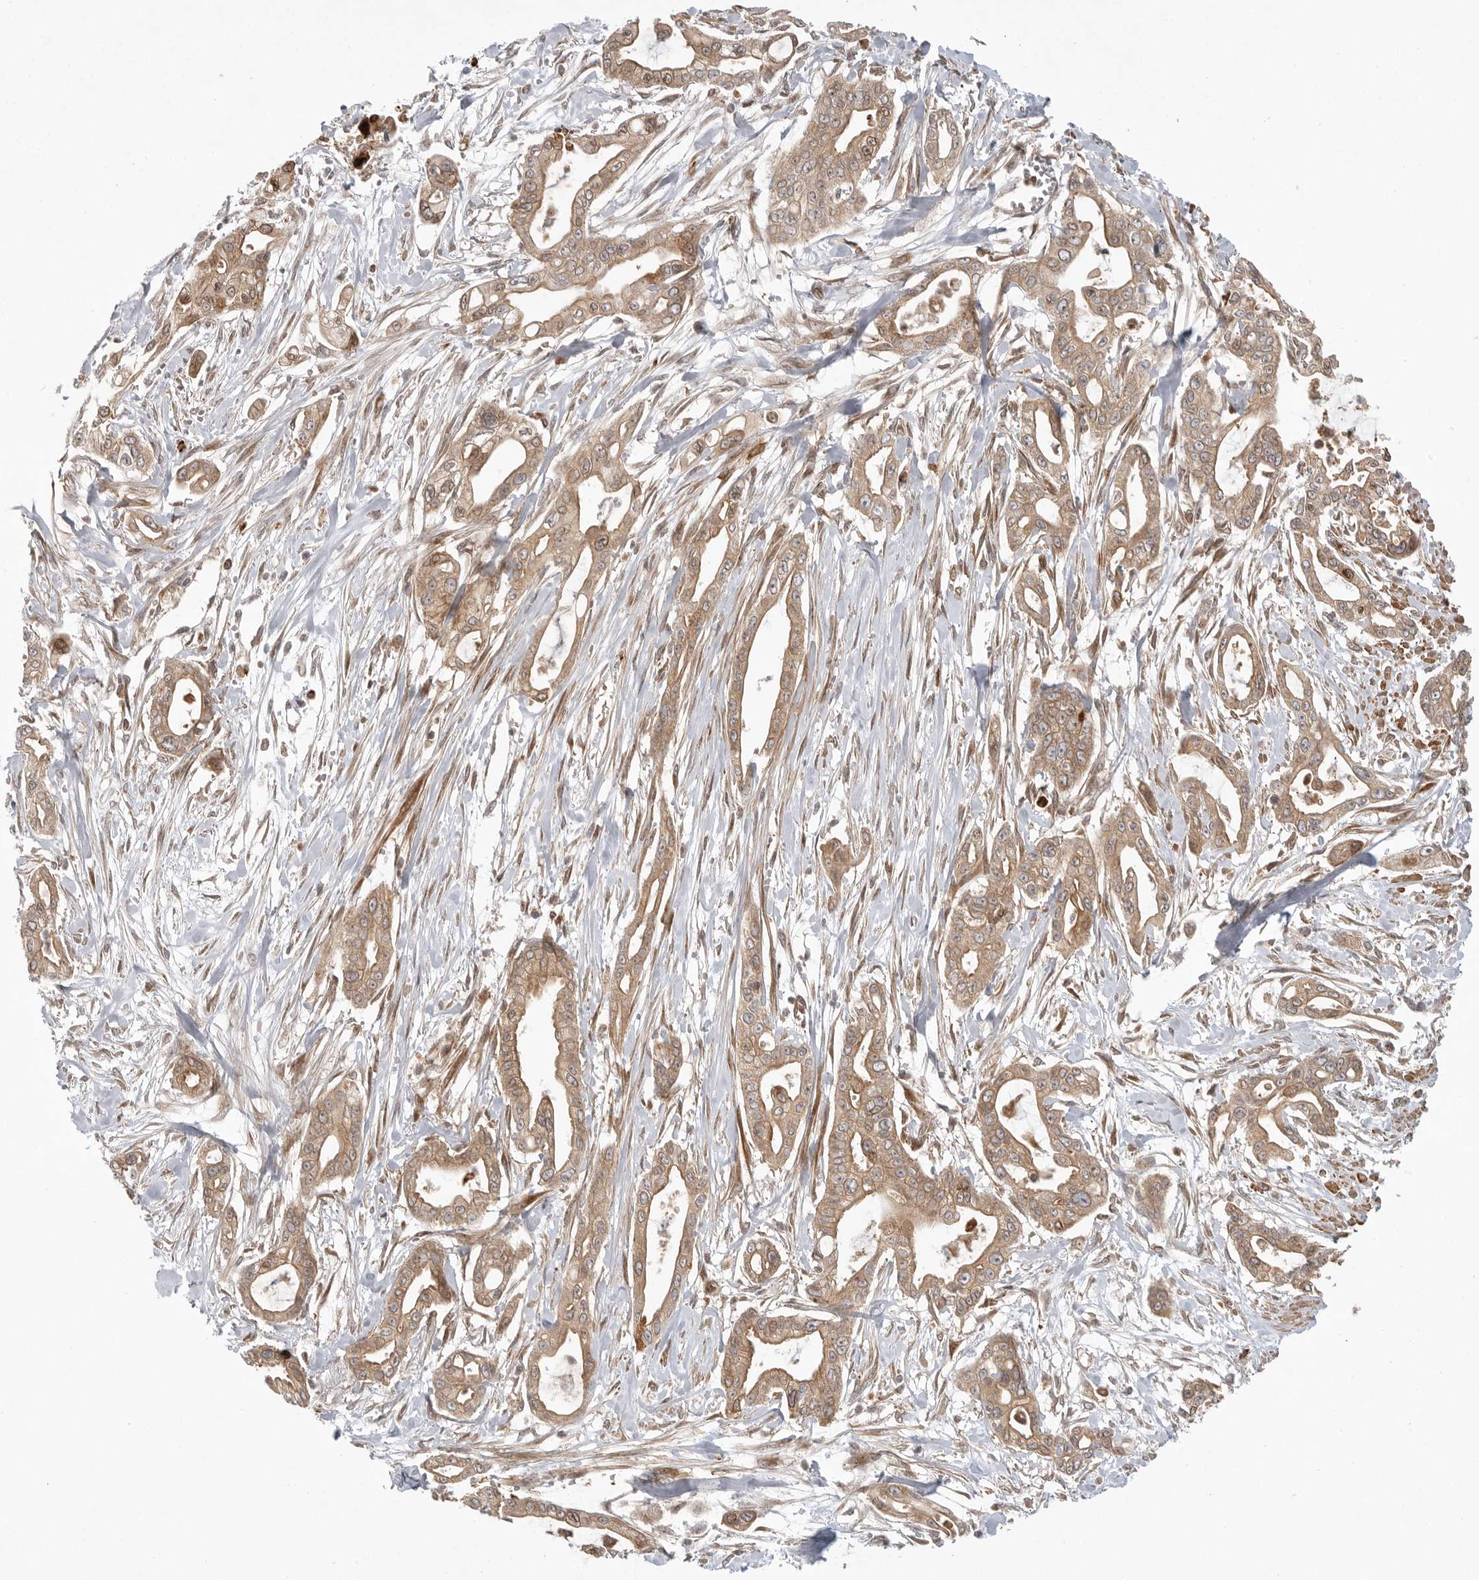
{"staining": {"intensity": "moderate", "quantity": ">75%", "location": "cytoplasmic/membranous"}, "tissue": "pancreatic cancer", "cell_type": "Tumor cells", "image_type": "cancer", "snomed": [{"axis": "morphology", "description": "Adenocarcinoma, NOS"}, {"axis": "topography", "description": "Pancreas"}], "caption": "Human pancreatic cancer (adenocarcinoma) stained for a protein (brown) demonstrates moderate cytoplasmic/membranous positive positivity in approximately >75% of tumor cells.", "gene": "CCPG1", "patient": {"sex": "male", "age": 68}}